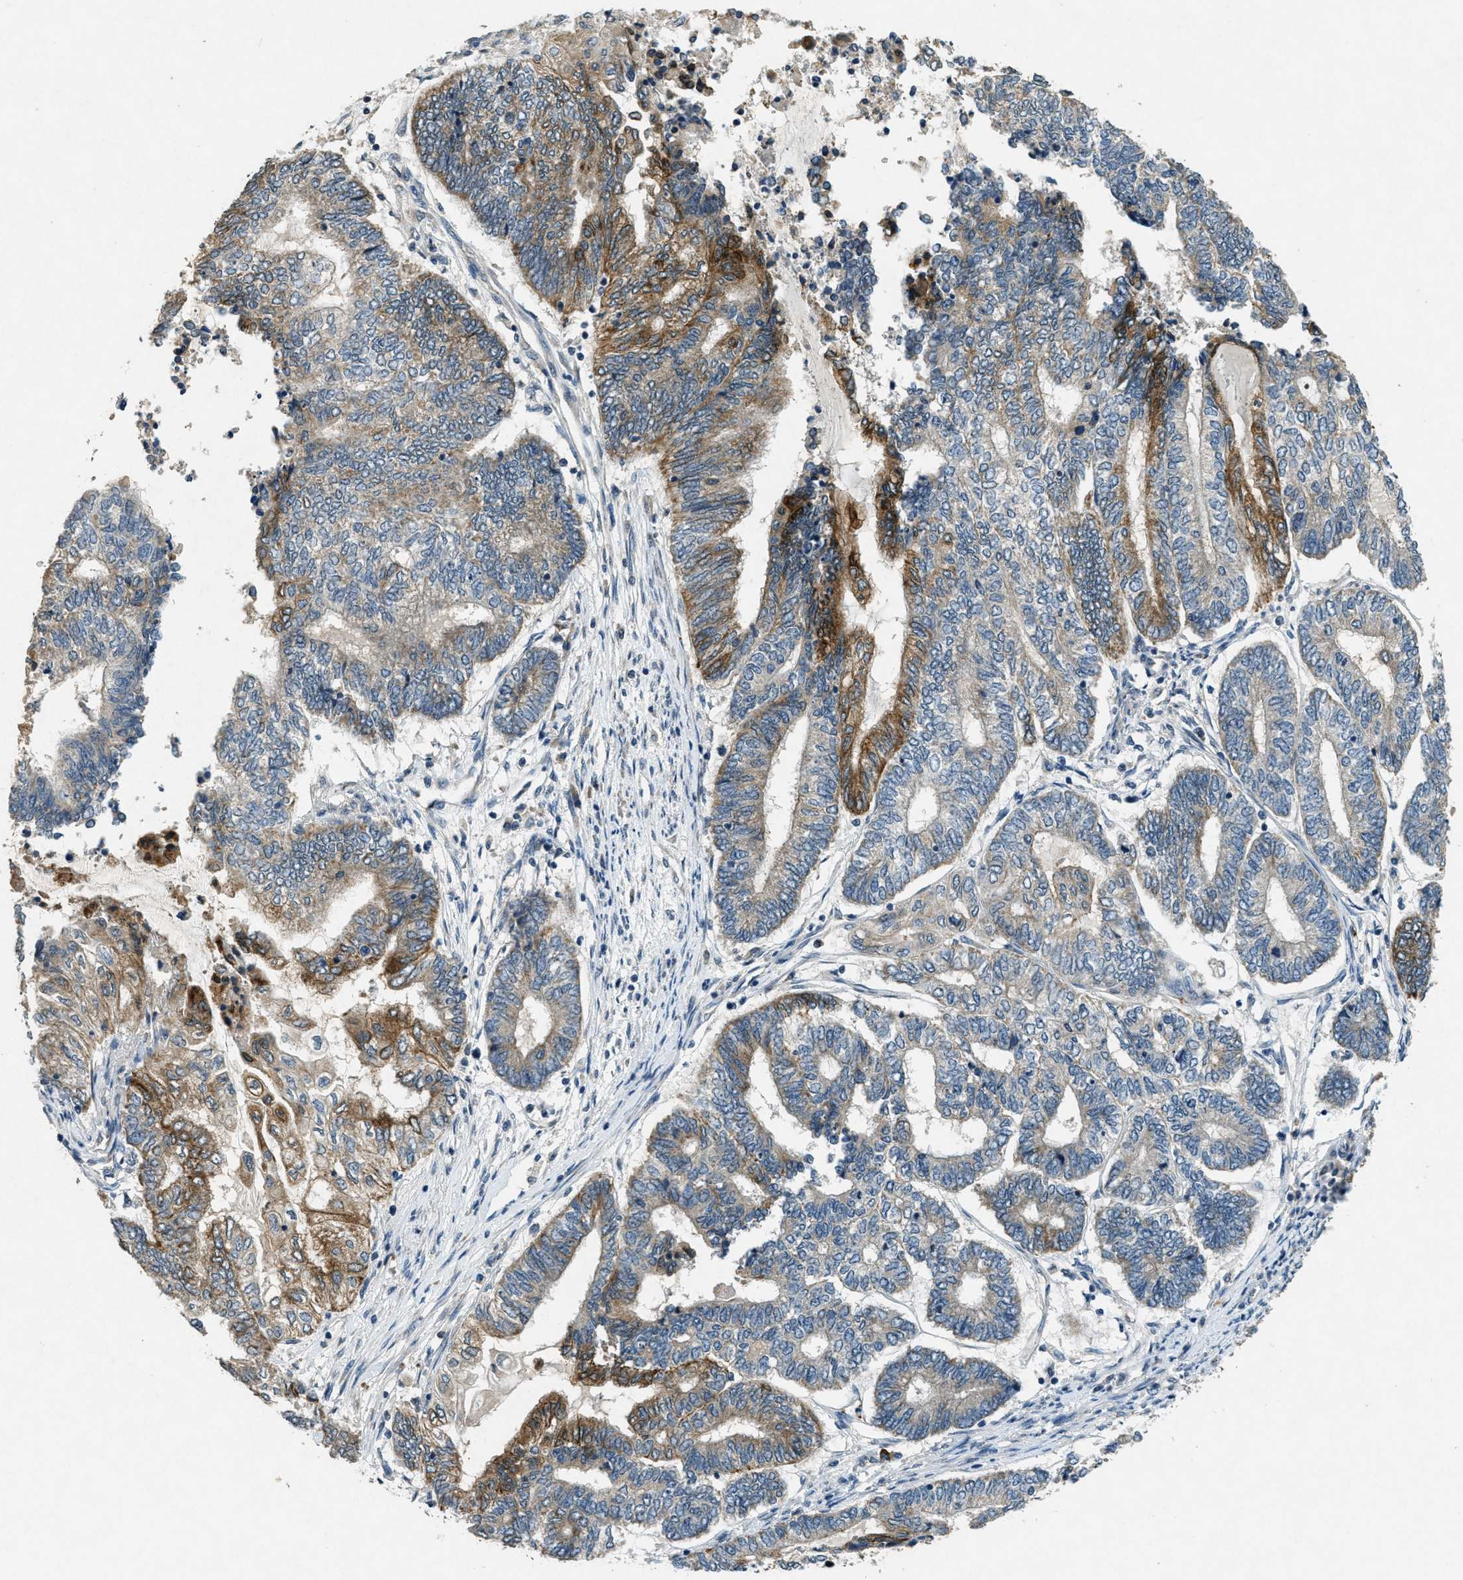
{"staining": {"intensity": "moderate", "quantity": "25%-75%", "location": "cytoplasmic/membranous"}, "tissue": "endometrial cancer", "cell_type": "Tumor cells", "image_type": "cancer", "snomed": [{"axis": "morphology", "description": "Adenocarcinoma, NOS"}, {"axis": "topography", "description": "Uterus"}, {"axis": "topography", "description": "Endometrium"}], "caption": "Human endometrial adenocarcinoma stained with a protein marker shows moderate staining in tumor cells.", "gene": "RAB3D", "patient": {"sex": "female", "age": 70}}